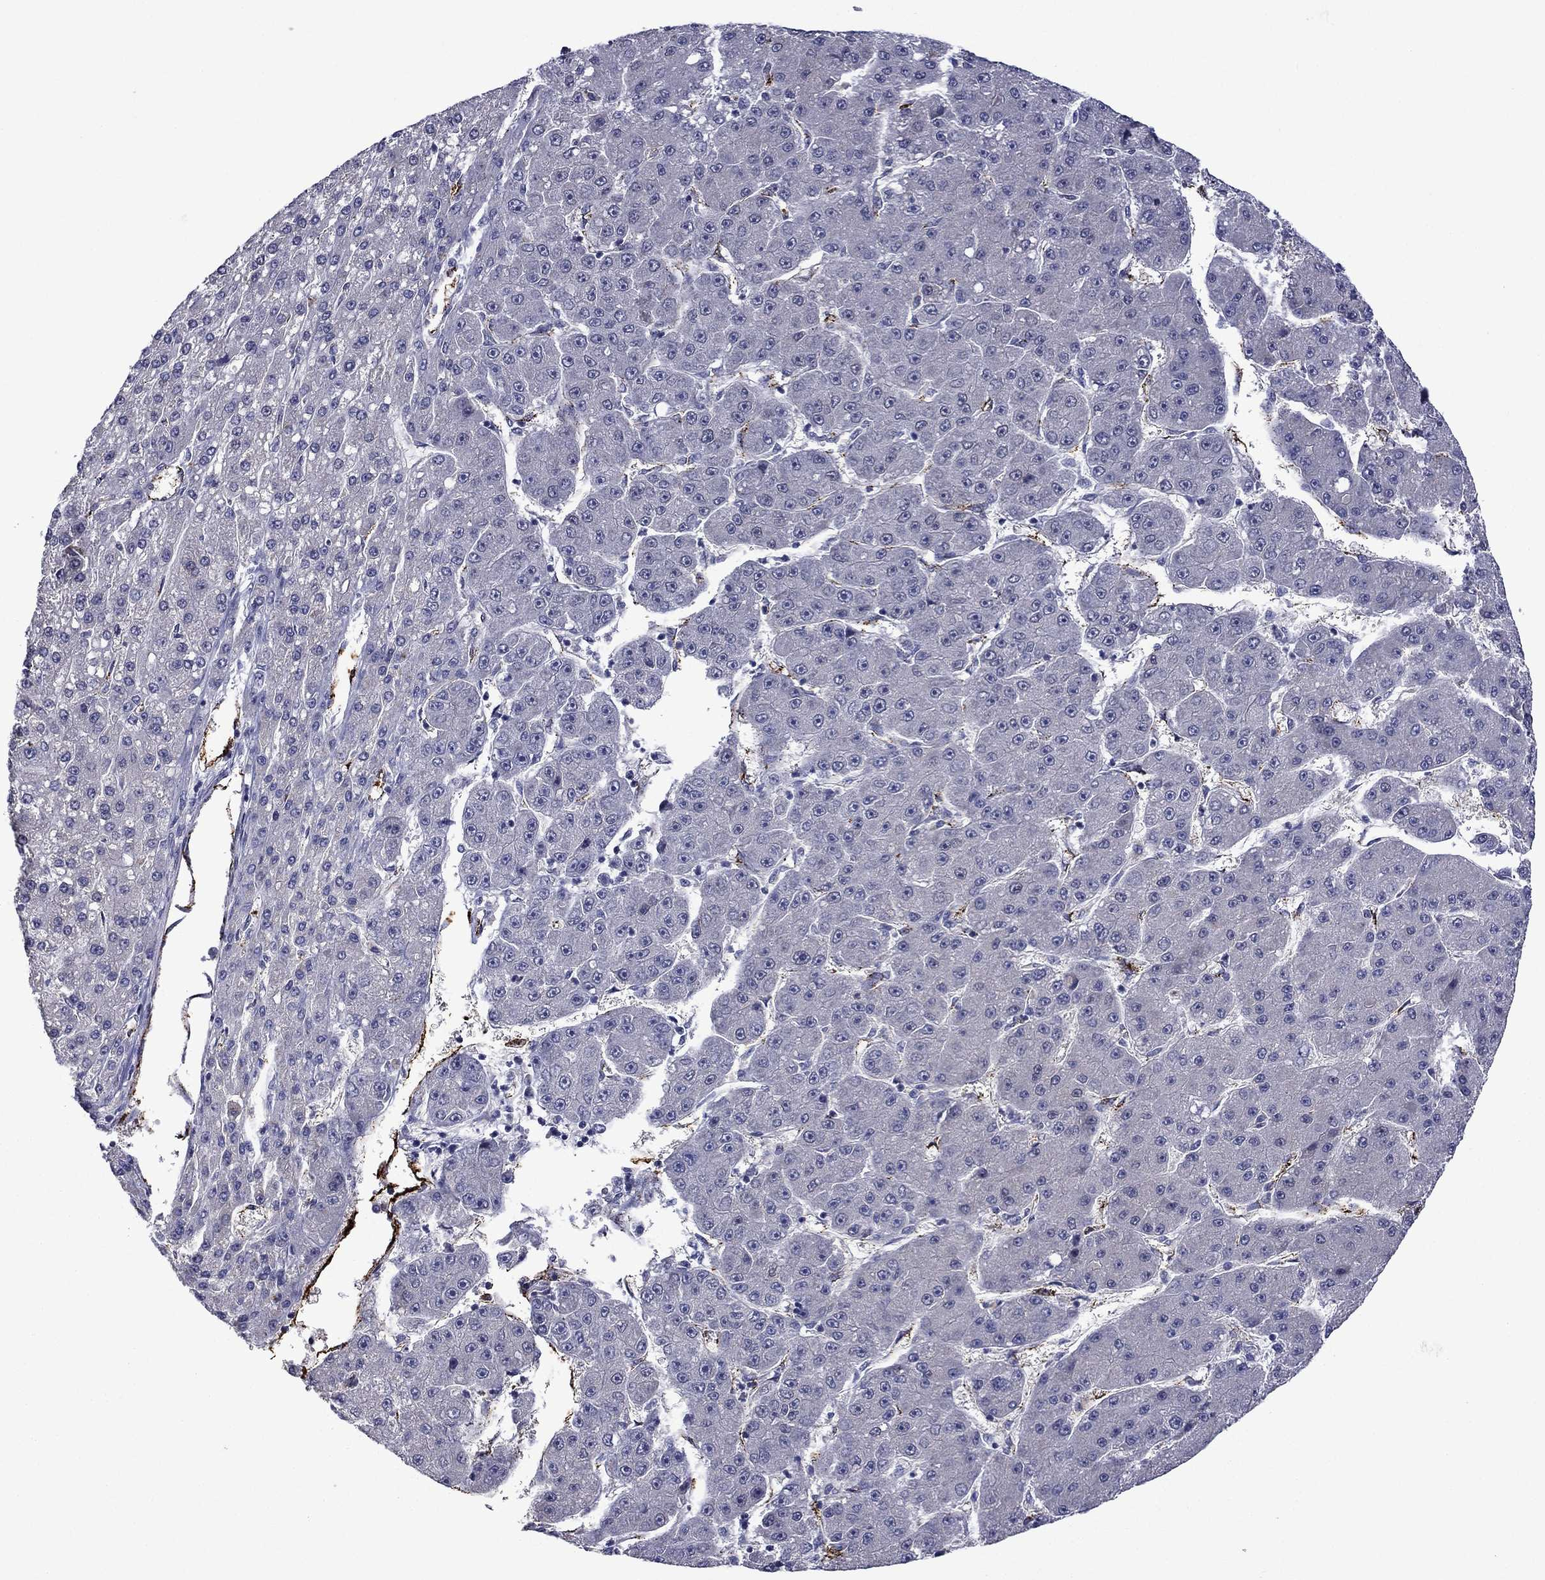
{"staining": {"intensity": "negative", "quantity": "none", "location": "none"}, "tissue": "liver cancer", "cell_type": "Tumor cells", "image_type": "cancer", "snomed": [{"axis": "morphology", "description": "Carcinoma, Hepatocellular, NOS"}, {"axis": "topography", "description": "Liver"}], "caption": "IHC of liver cancer demonstrates no expression in tumor cells.", "gene": "SLITRK1", "patient": {"sex": "male", "age": 67}}